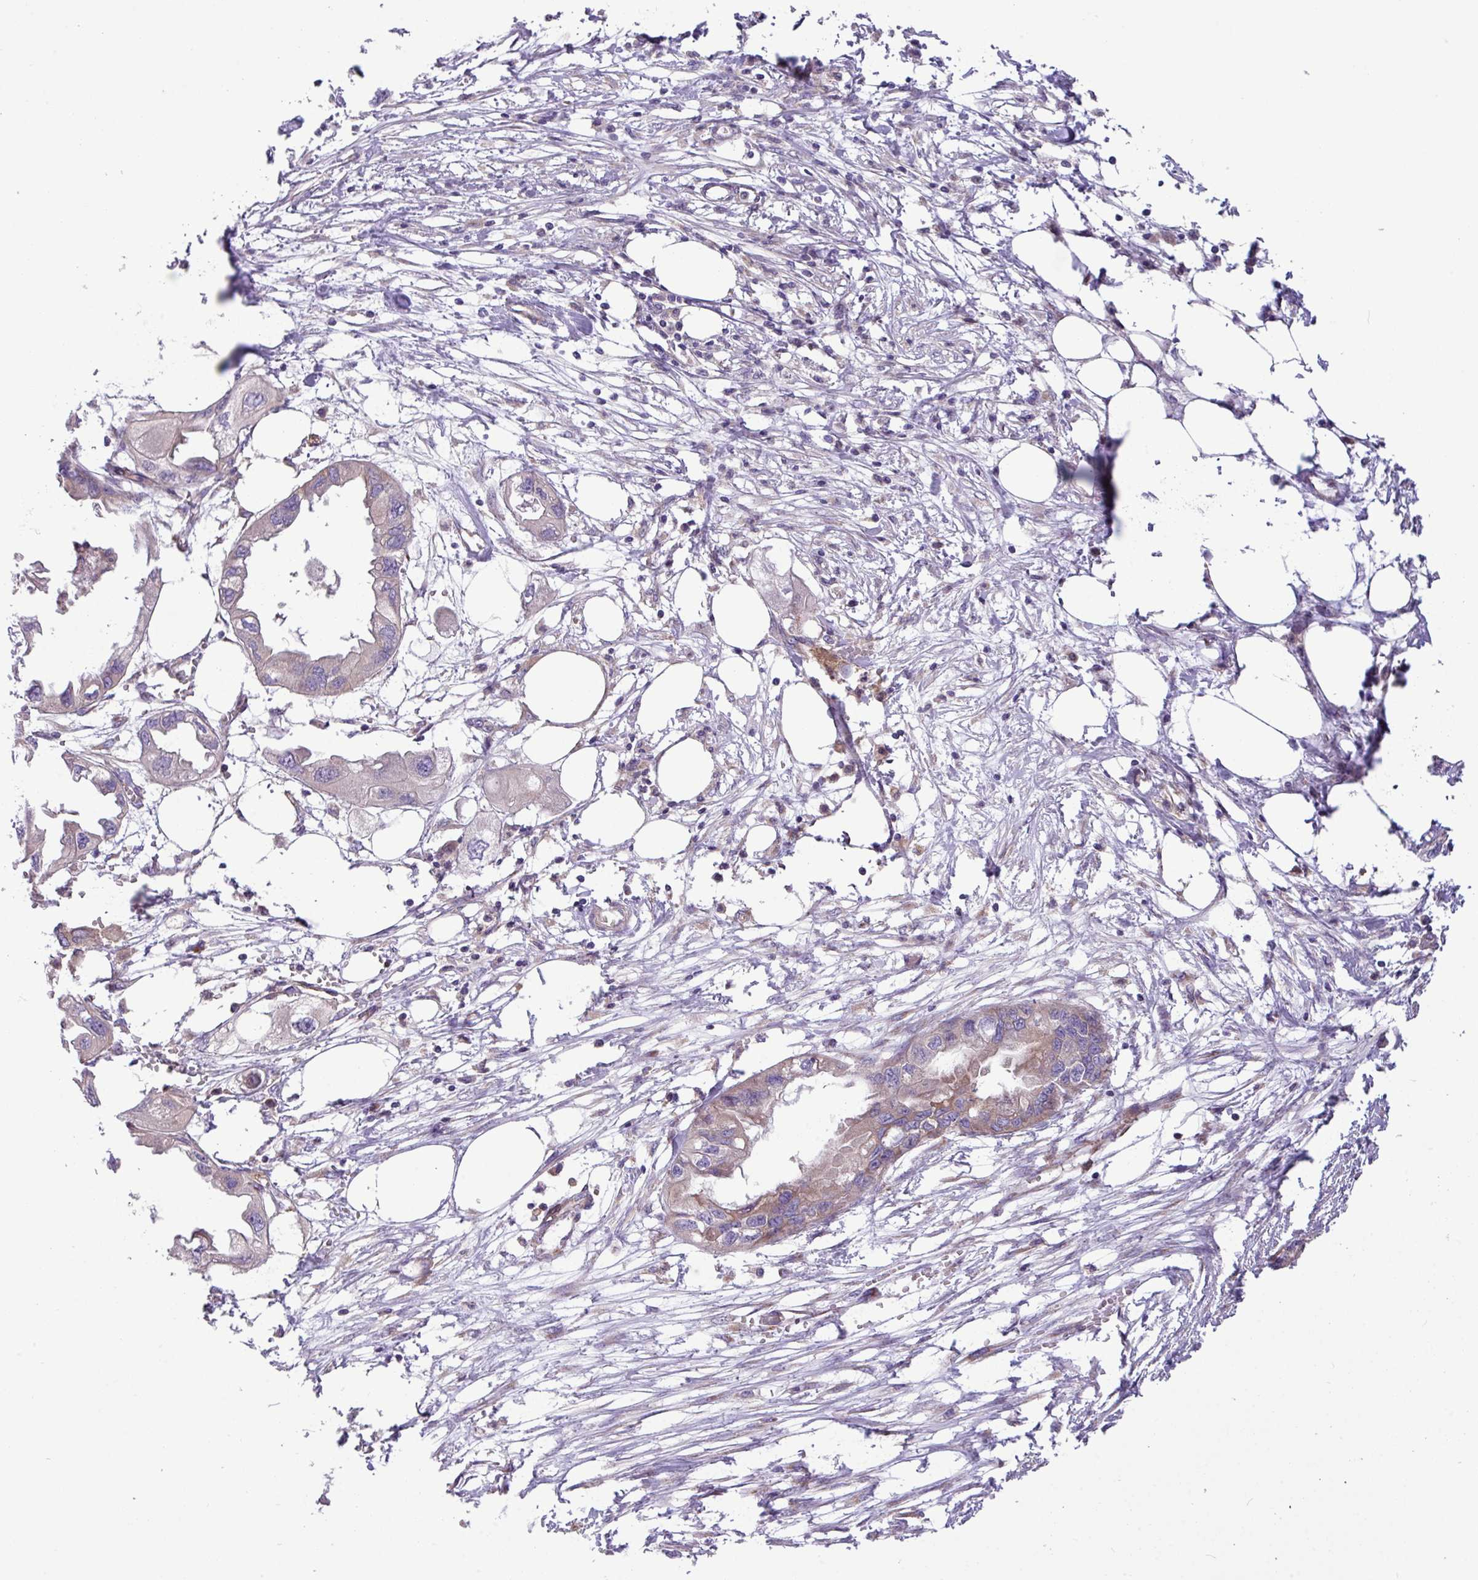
{"staining": {"intensity": "moderate", "quantity": "25%-75%", "location": "cytoplasmic/membranous"}, "tissue": "endometrial cancer", "cell_type": "Tumor cells", "image_type": "cancer", "snomed": [{"axis": "morphology", "description": "Adenocarcinoma, NOS"}, {"axis": "morphology", "description": "Adenocarcinoma, metastatic, NOS"}, {"axis": "topography", "description": "Adipose tissue"}, {"axis": "topography", "description": "Endometrium"}], "caption": "Immunohistochemical staining of human endometrial cancer (metastatic adenocarcinoma) shows moderate cytoplasmic/membranous protein positivity in approximately 25%-75% of tumor cells. (DAB (3,3'-diaminobenzidine) IHC with brightfield microscopy, high magnification).", "gene": "RAB19", "patient": {"sex": "female", "age": 67}}